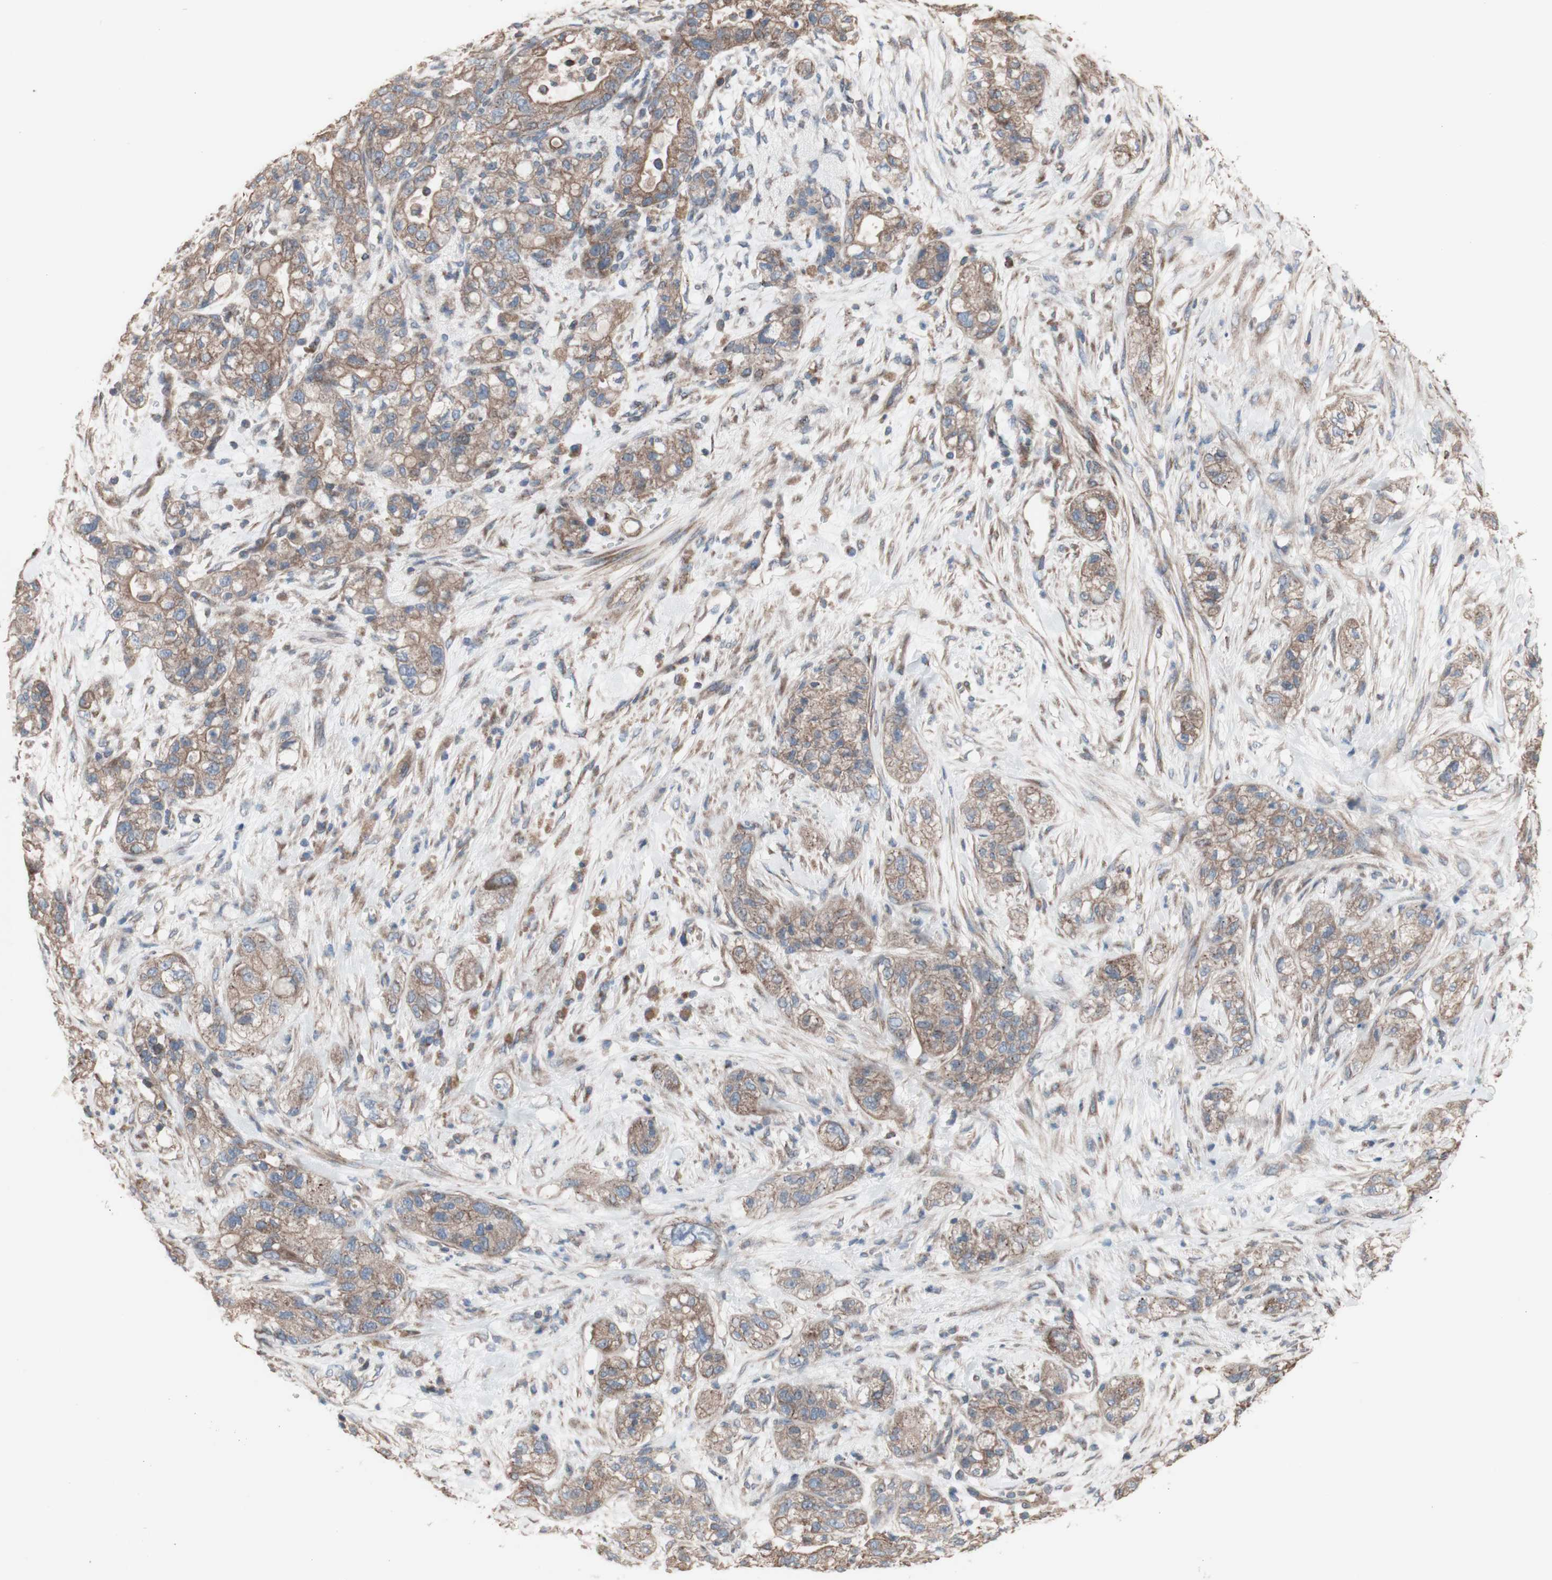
{"staining": {"intensity": "weak", "quantity": ">75%", "location": "cytoplasmic/membranous"}, "tissue": "pancreatic cancer", "cell_type": "Tumor cells", "image_type": "cancer", "snomed": [{"axis": "morphology", "description": "Adenocarcinoma, NOS"}, {"axis": "topography", "description": "Pancreas"}], "caption": "The image exhibits immunohistochemical staining of pancreatic adenocarcinoma. There is weak cytoplasmic/membranous staining is identified in about >75% of tumor cells.", "gene": "COPB1", "patient": {"sex": "female", "age": 78}}